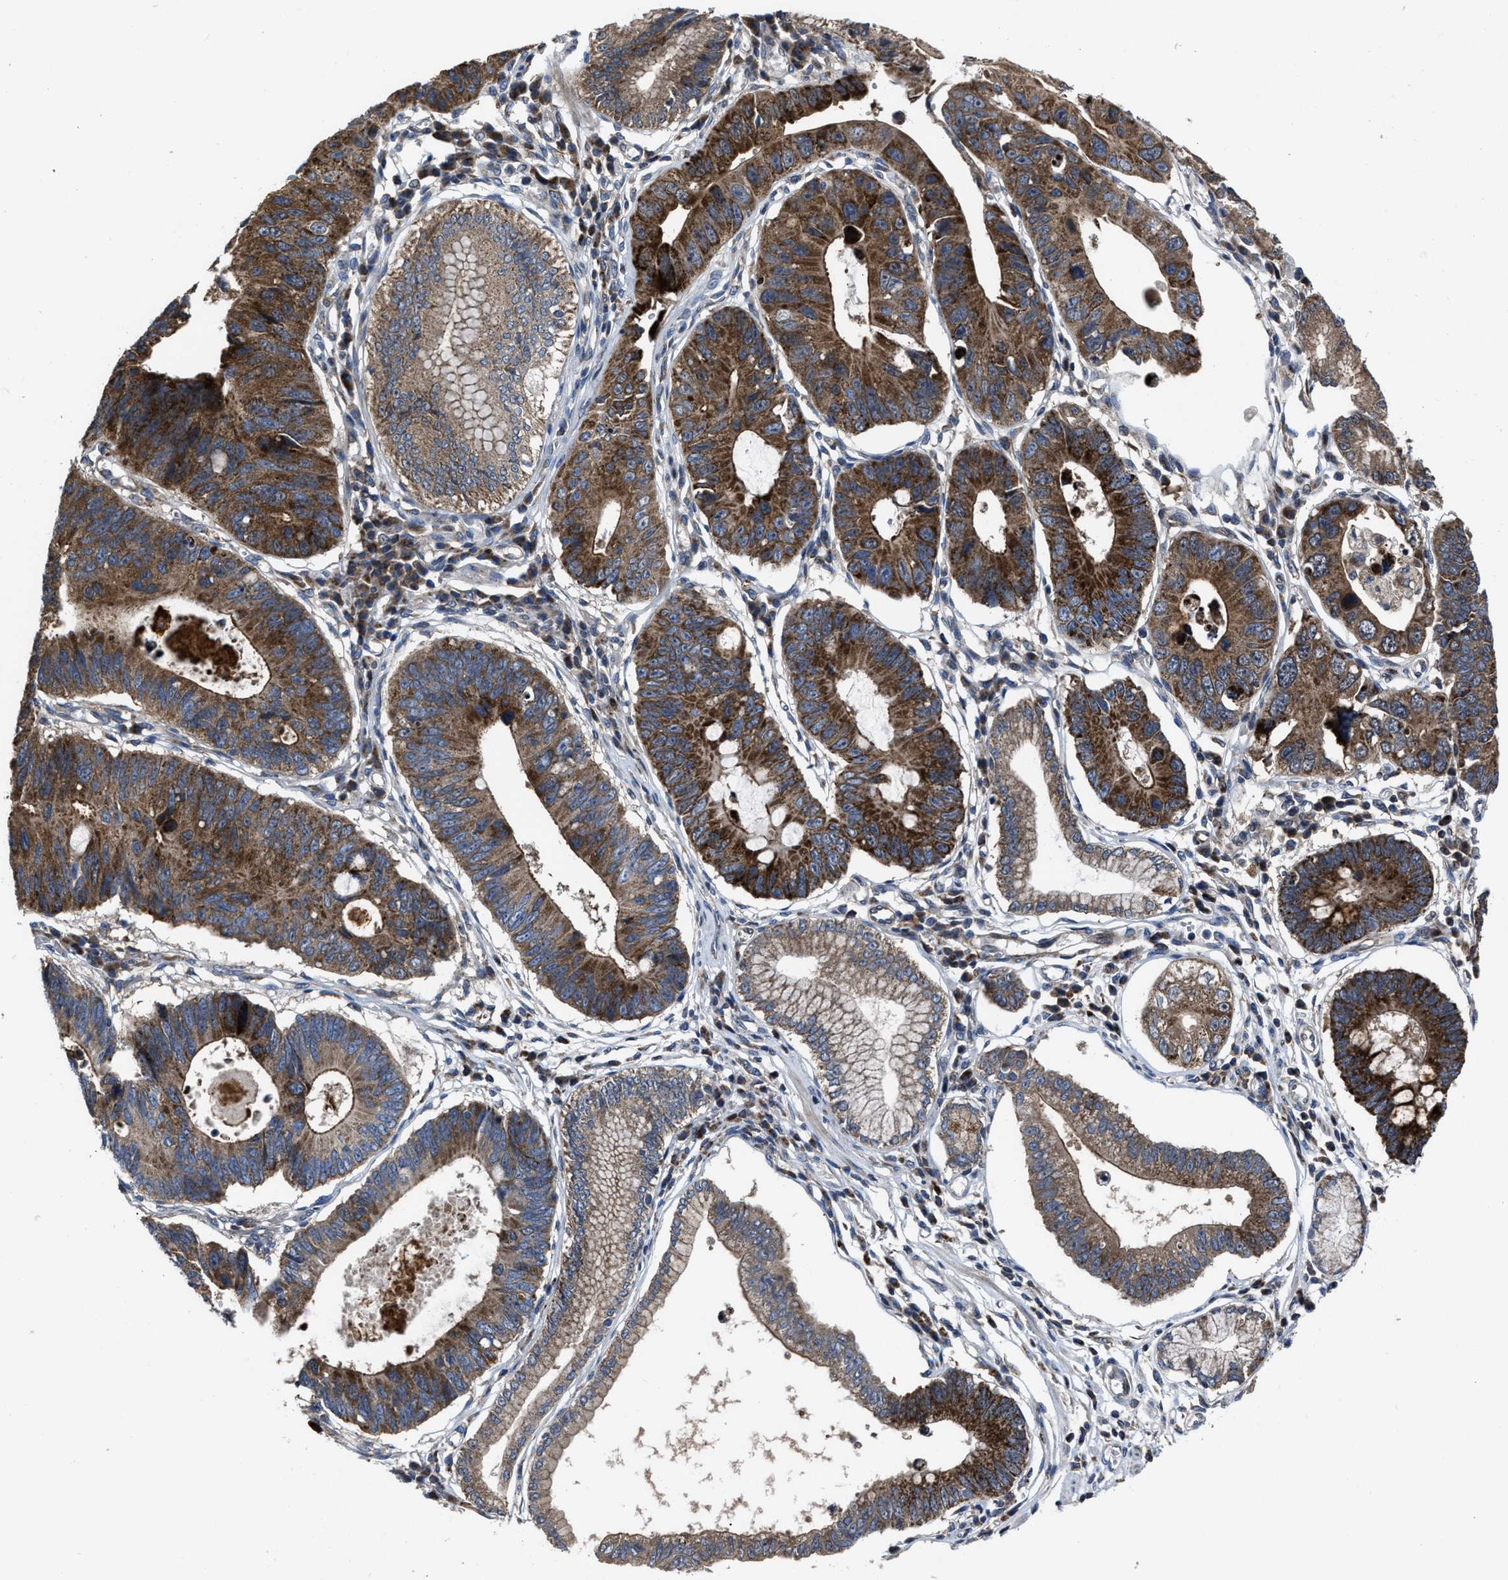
{"staining": {"intensity": "strong", "quantity": ">75%", "location": "cytoplasmic/membranous"}, "tissue": "stomach cancer", "cell_type": "Tumor cells", "image_type": "cancer", "snomed": [{"axis": "morphology", "description": "Adenocarcinoma, NOS"}, {"axis": "topography", "description": "Stomach"}], "caption": "The immunohistochemical stain highlights strong cytoplasmic/membranous expression in tumor cells of adenocarcinoma (stomach) tissue.", "gene": "PASK", "patient": {"sex": "male", "age": 59}}